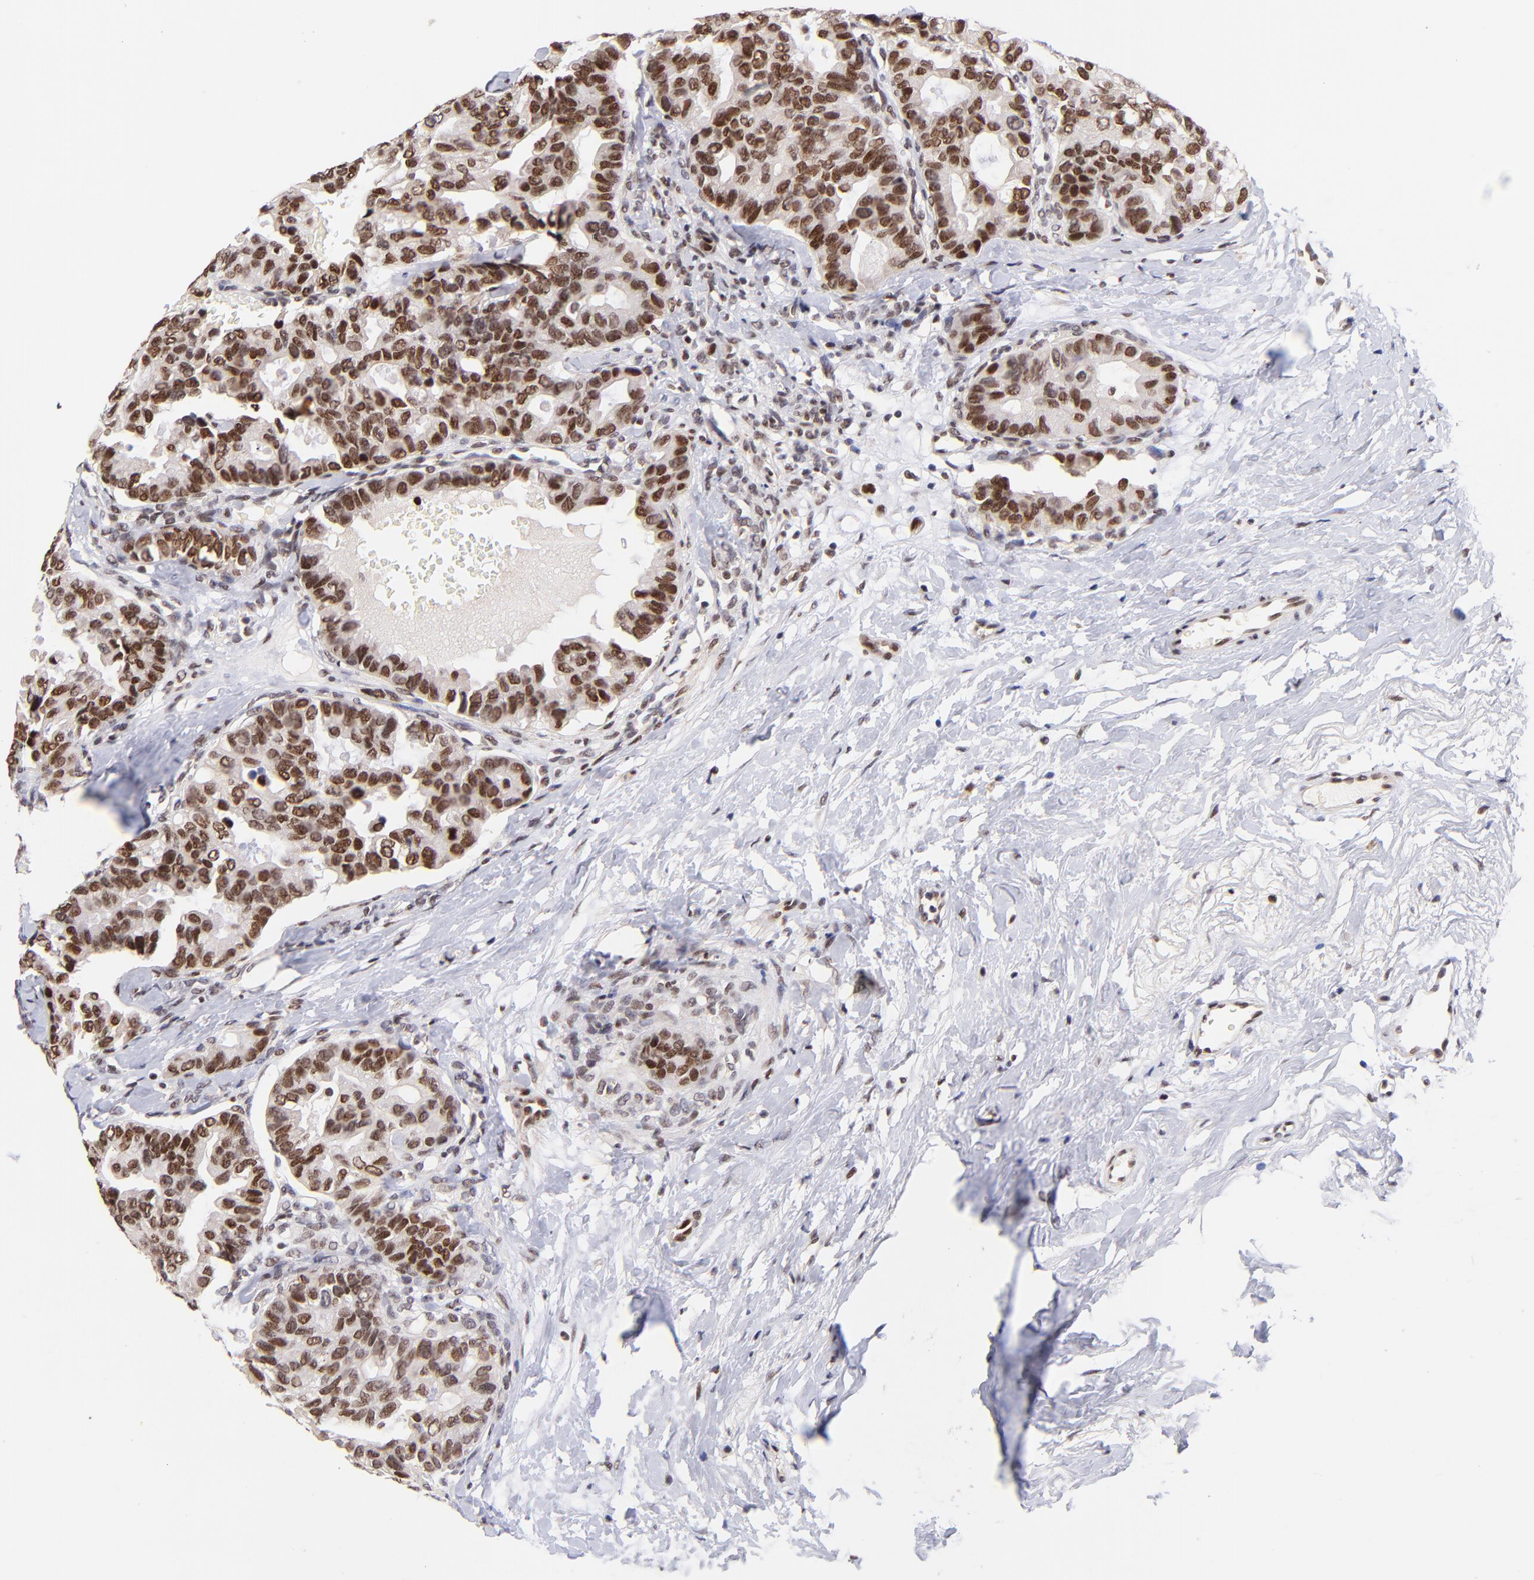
{"staining": {"intensity": "strong", "quantity": ">75%", "location": "nuclear"}, "tissue": "breast cancer", "cell_type": "Tumor cells", "image_type": "cancer", "snomed": [{"axis": "morphology", "description": "Duct carcinoma"}, {"axis": "topography", "description": "Breast"}], "caption": "The histopathology image displays immunohistochemical staining of breast invasive ductal carcinoma. There is strong nuclear positivity is seen in about >75% of tumor cells. (Stains: DAB in brown, nuclei in blue, Microscopy: brightfield microscopy at high magnification).", "gene": "MIDEAS", "patient": {"sex": "female", "age": 69}}